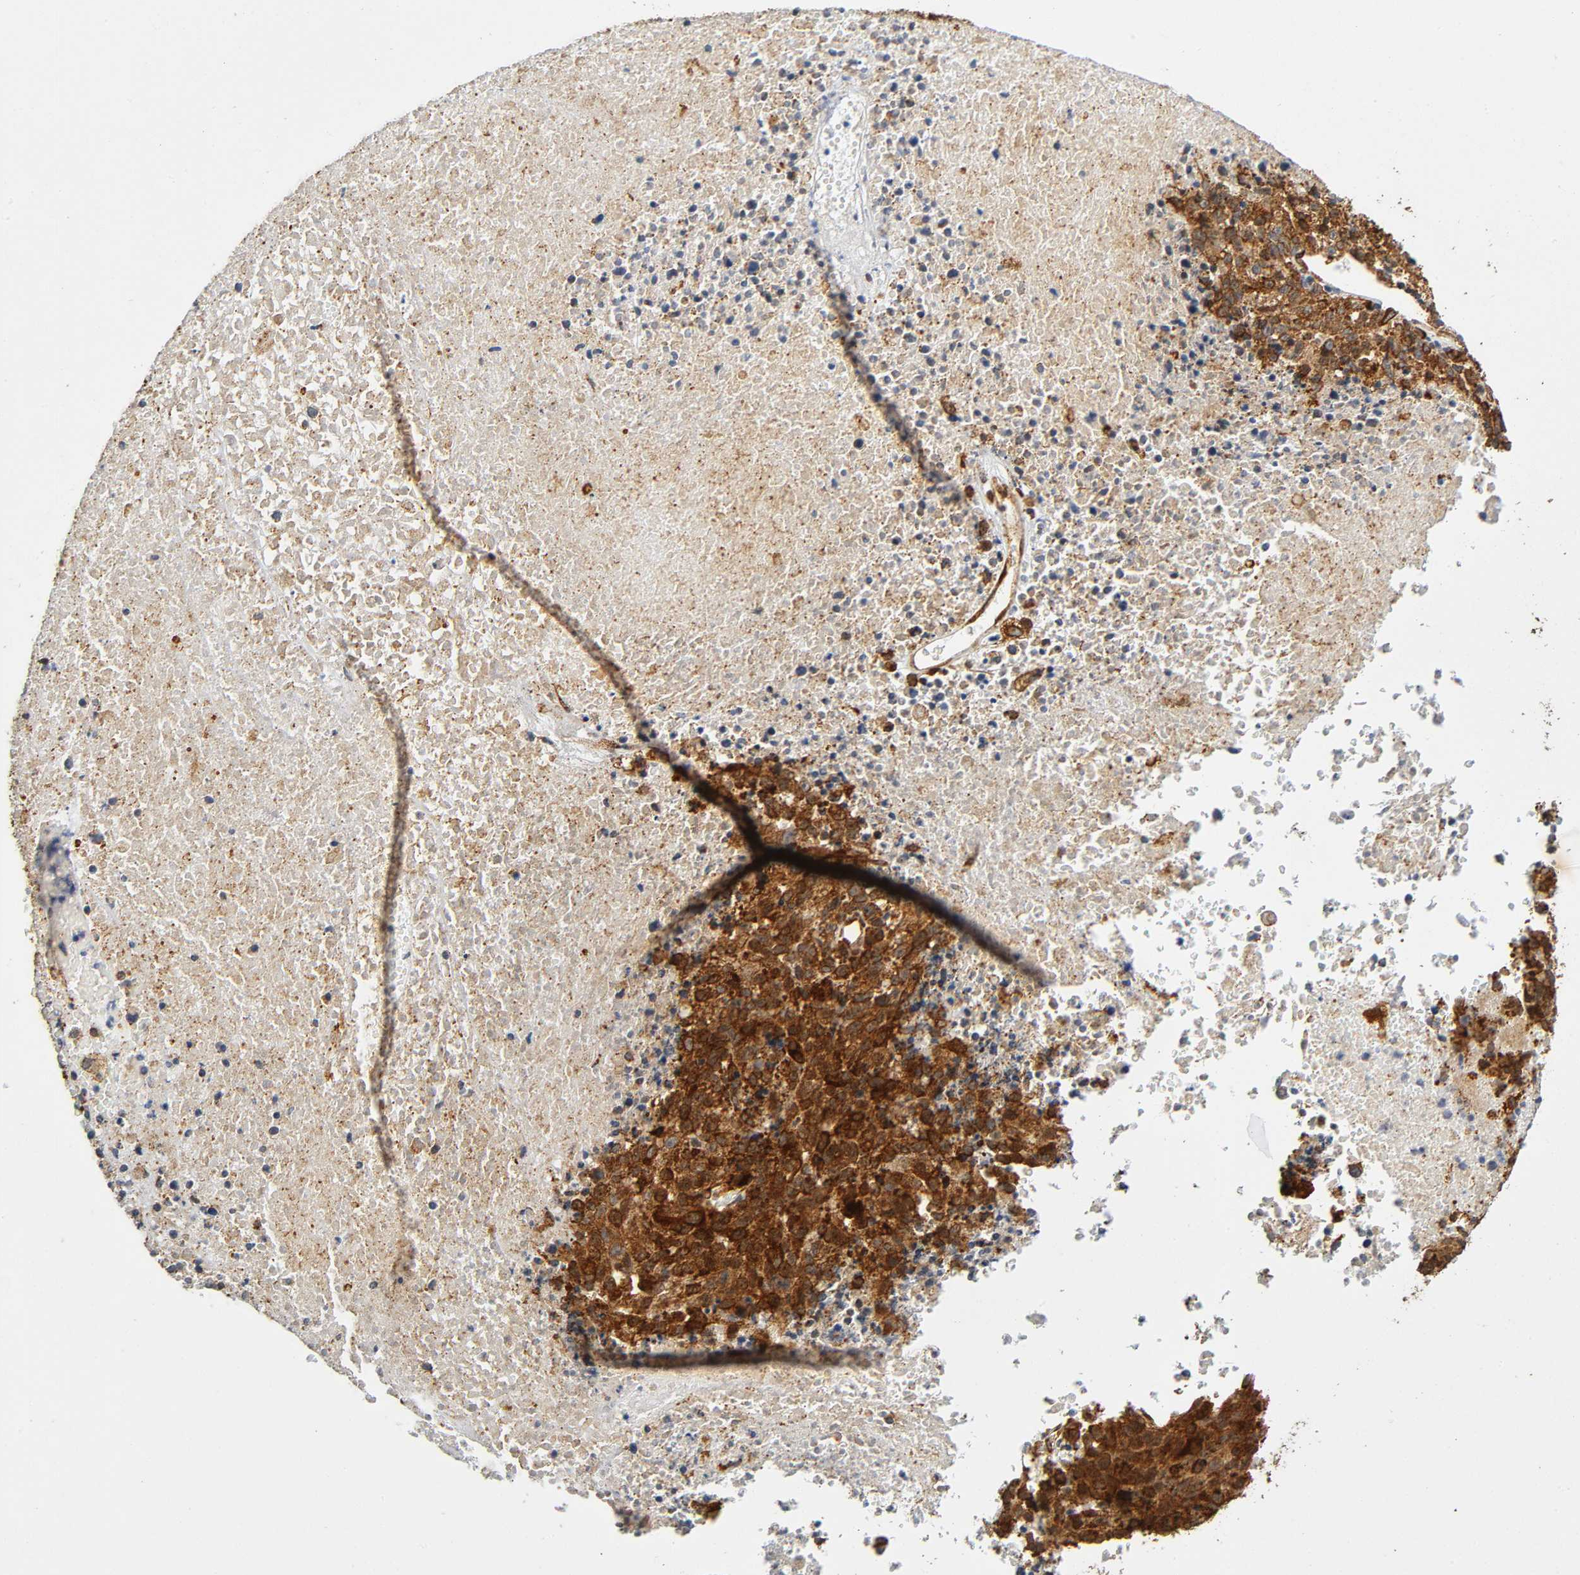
{"staining": {"intensity": "strong", "quantity": ">75%", "location": "cytoplasmic/membranous"}, "tissue": "melanoma", "cell_type": "Tumor cells", "image_type": "cancer", "snomed": [{"axis": "morphology", "description": "Malignant melanoma, Metastatic site"}, {"axis": "topography", "description": "Cerebral cortex"}], "caption": "There is high levels of strong cytoplasmic/membranous expression in tumor cells of melanoma, as demonstrated by immunohistochemical staining (brown color).", "gene": "SOS2", "patient": {"sex": "female", "age": 52}}